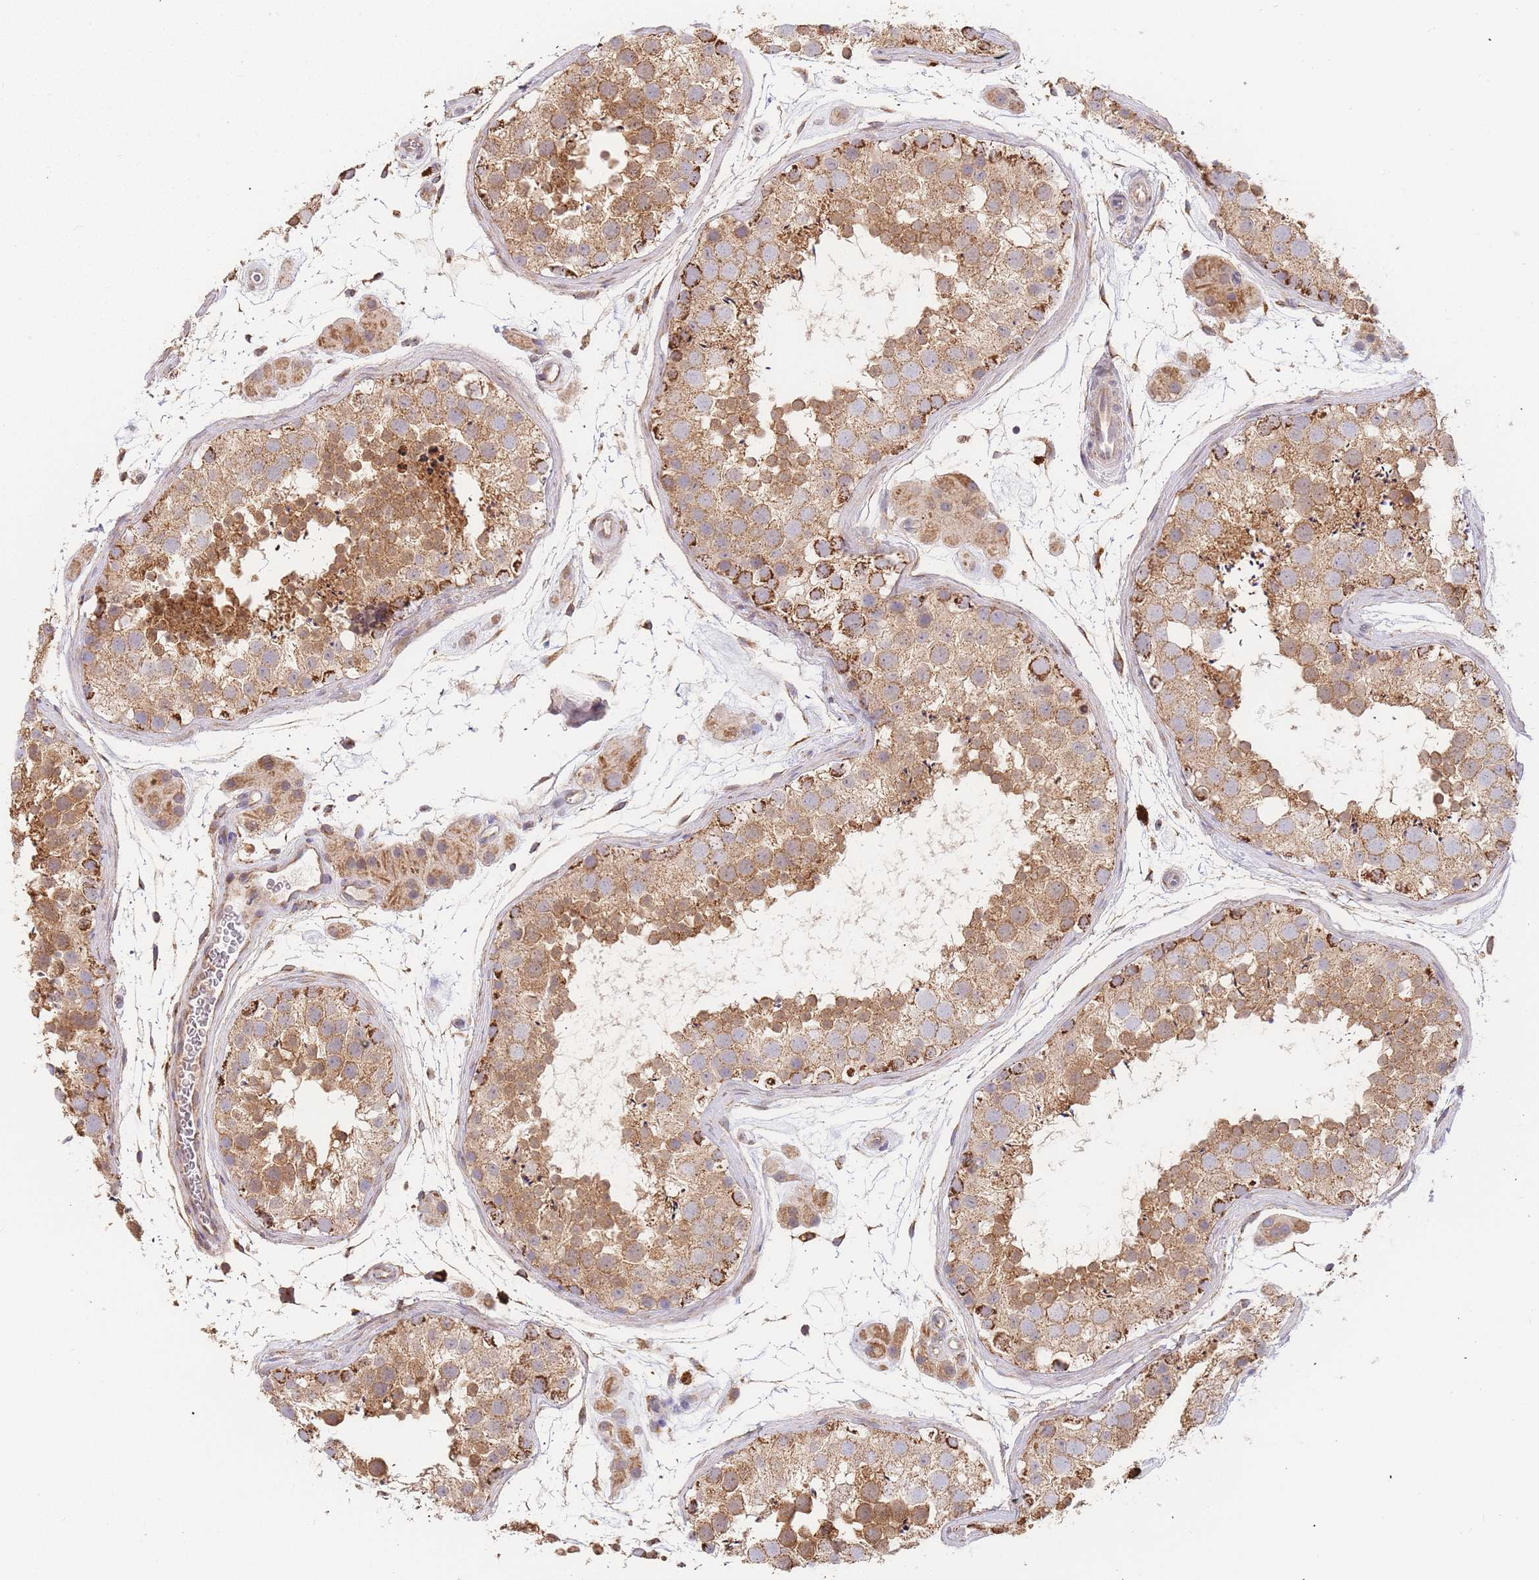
{"staining": {"intensity": "moderate", "quantity": ">75%", "location": "cytoplasmic/membranous"}, "tissue": "testis", "cell_type": "Cells in seminiferous ducts", "image_type": "normal", "snomed": [{"axis": "morphology", "description": "Normal tissue, NOS"}, {"axis": "topography", "description": "Testis"}], "caption": "A brown stain labels moderate cytoplasmic/membranous positivity of a protein in cells in seminiferous ducts of unremarkable human testis. The staining is performed using DAB brown chromogen to label protein expression. The nuclei are counter-stained blue using hematoxylin.", "gene": "ADCY9", "patient": {"sex": "male", "age": 41}}